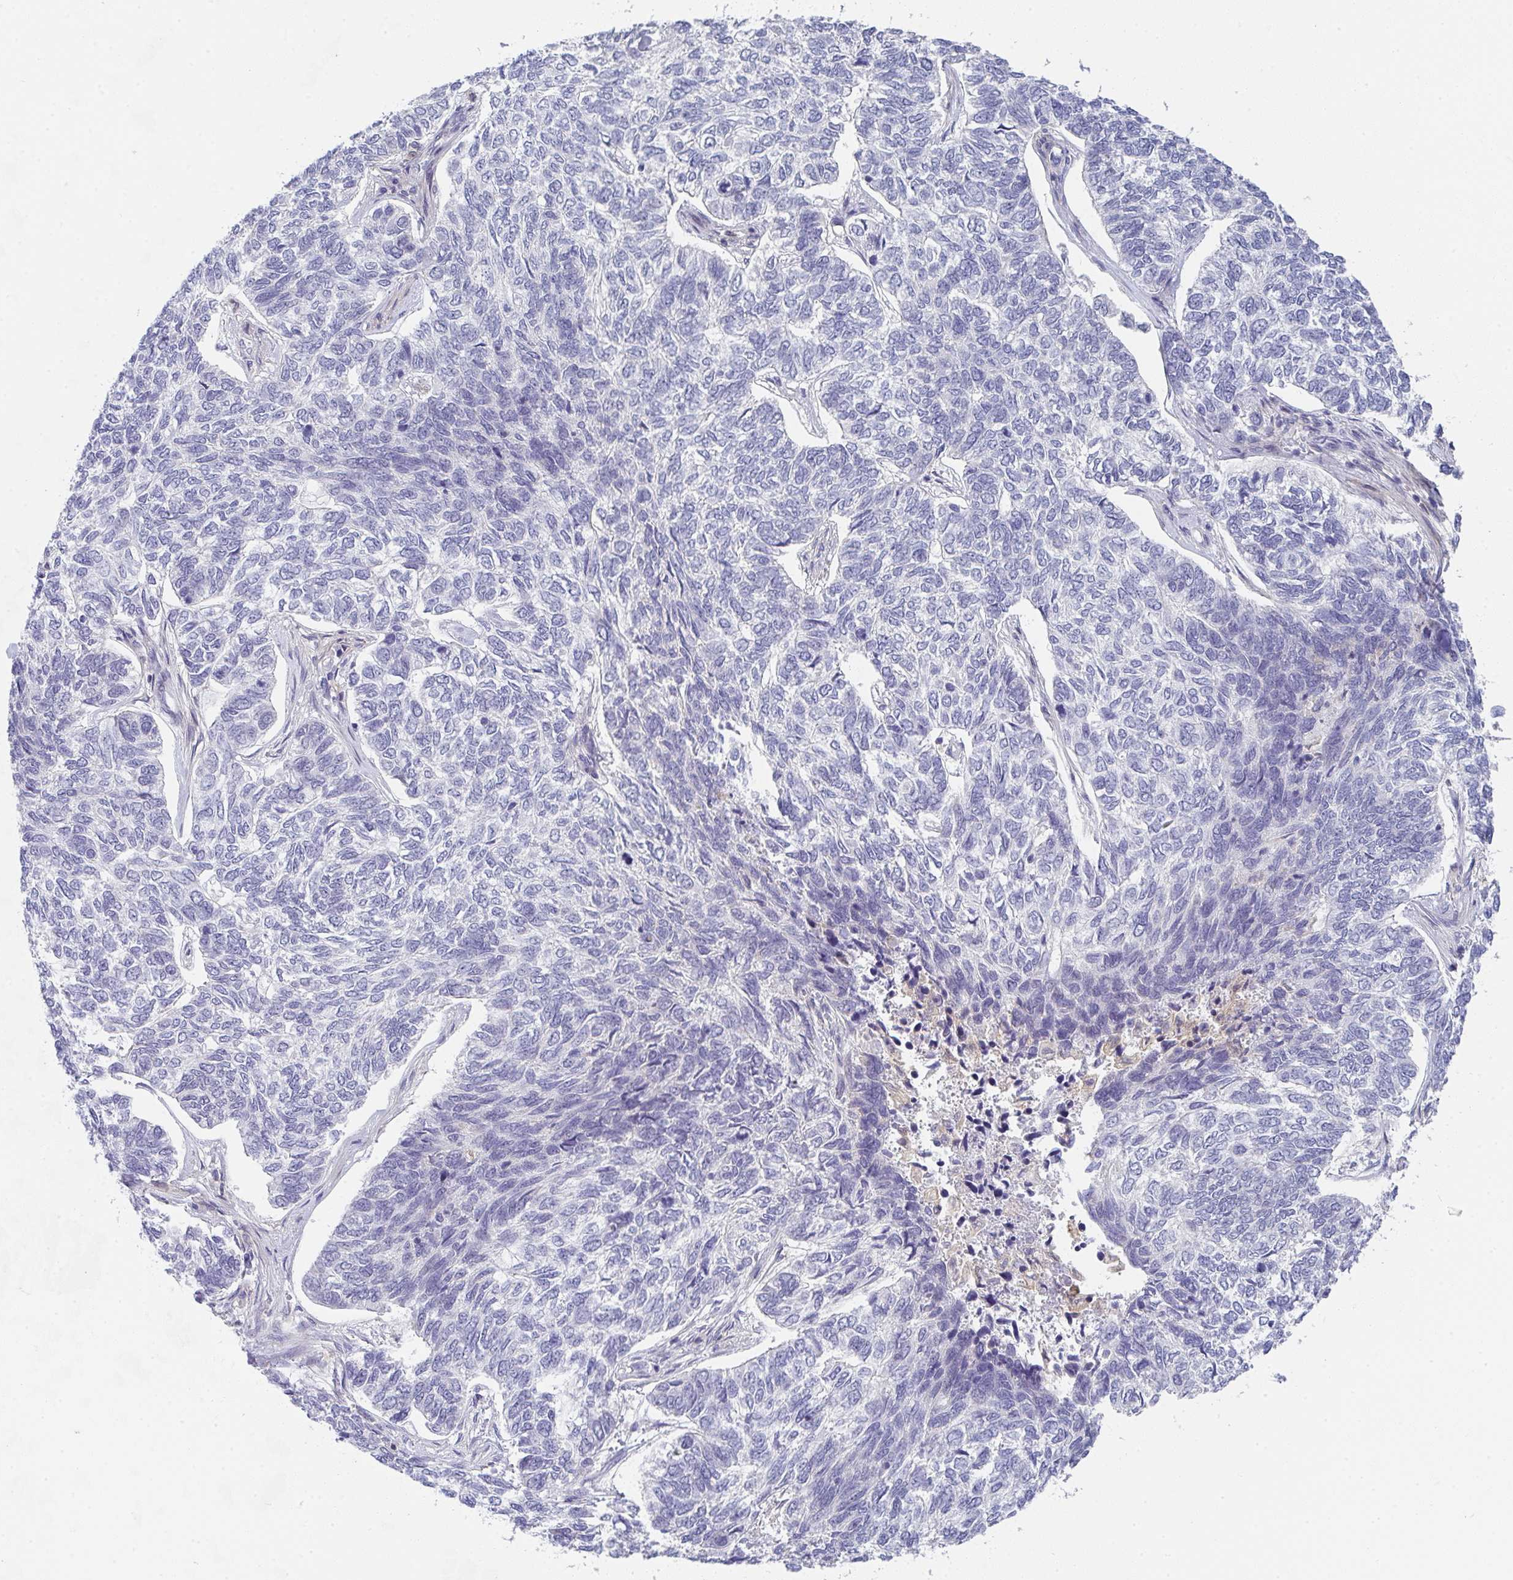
{"staining": {"intensity": "negative", "quantity": "none", "location": "none"}, "tissue": "skin cancer", "cell_type": "Tumor cells", "image_type": "cancer", "snomed": [{"axis": "morphology", "description": "Basal cell carcinoma"}, {"axis": "topography", "description": "Skin"}], "caption": "IHC micrograph of human basal cell carcinoma (skin) stained for a protein (brown), which reveals no staining in tumor cells. Brightfield microscopy of immunohistochemistry (IHC) stained with DAB (3,3'-diaminobenzidine) (brown) and hematoxylin (blue), captured at high magnification.", "gene": "KLHL33", "patient": {"sex": "female", "age": 65}}